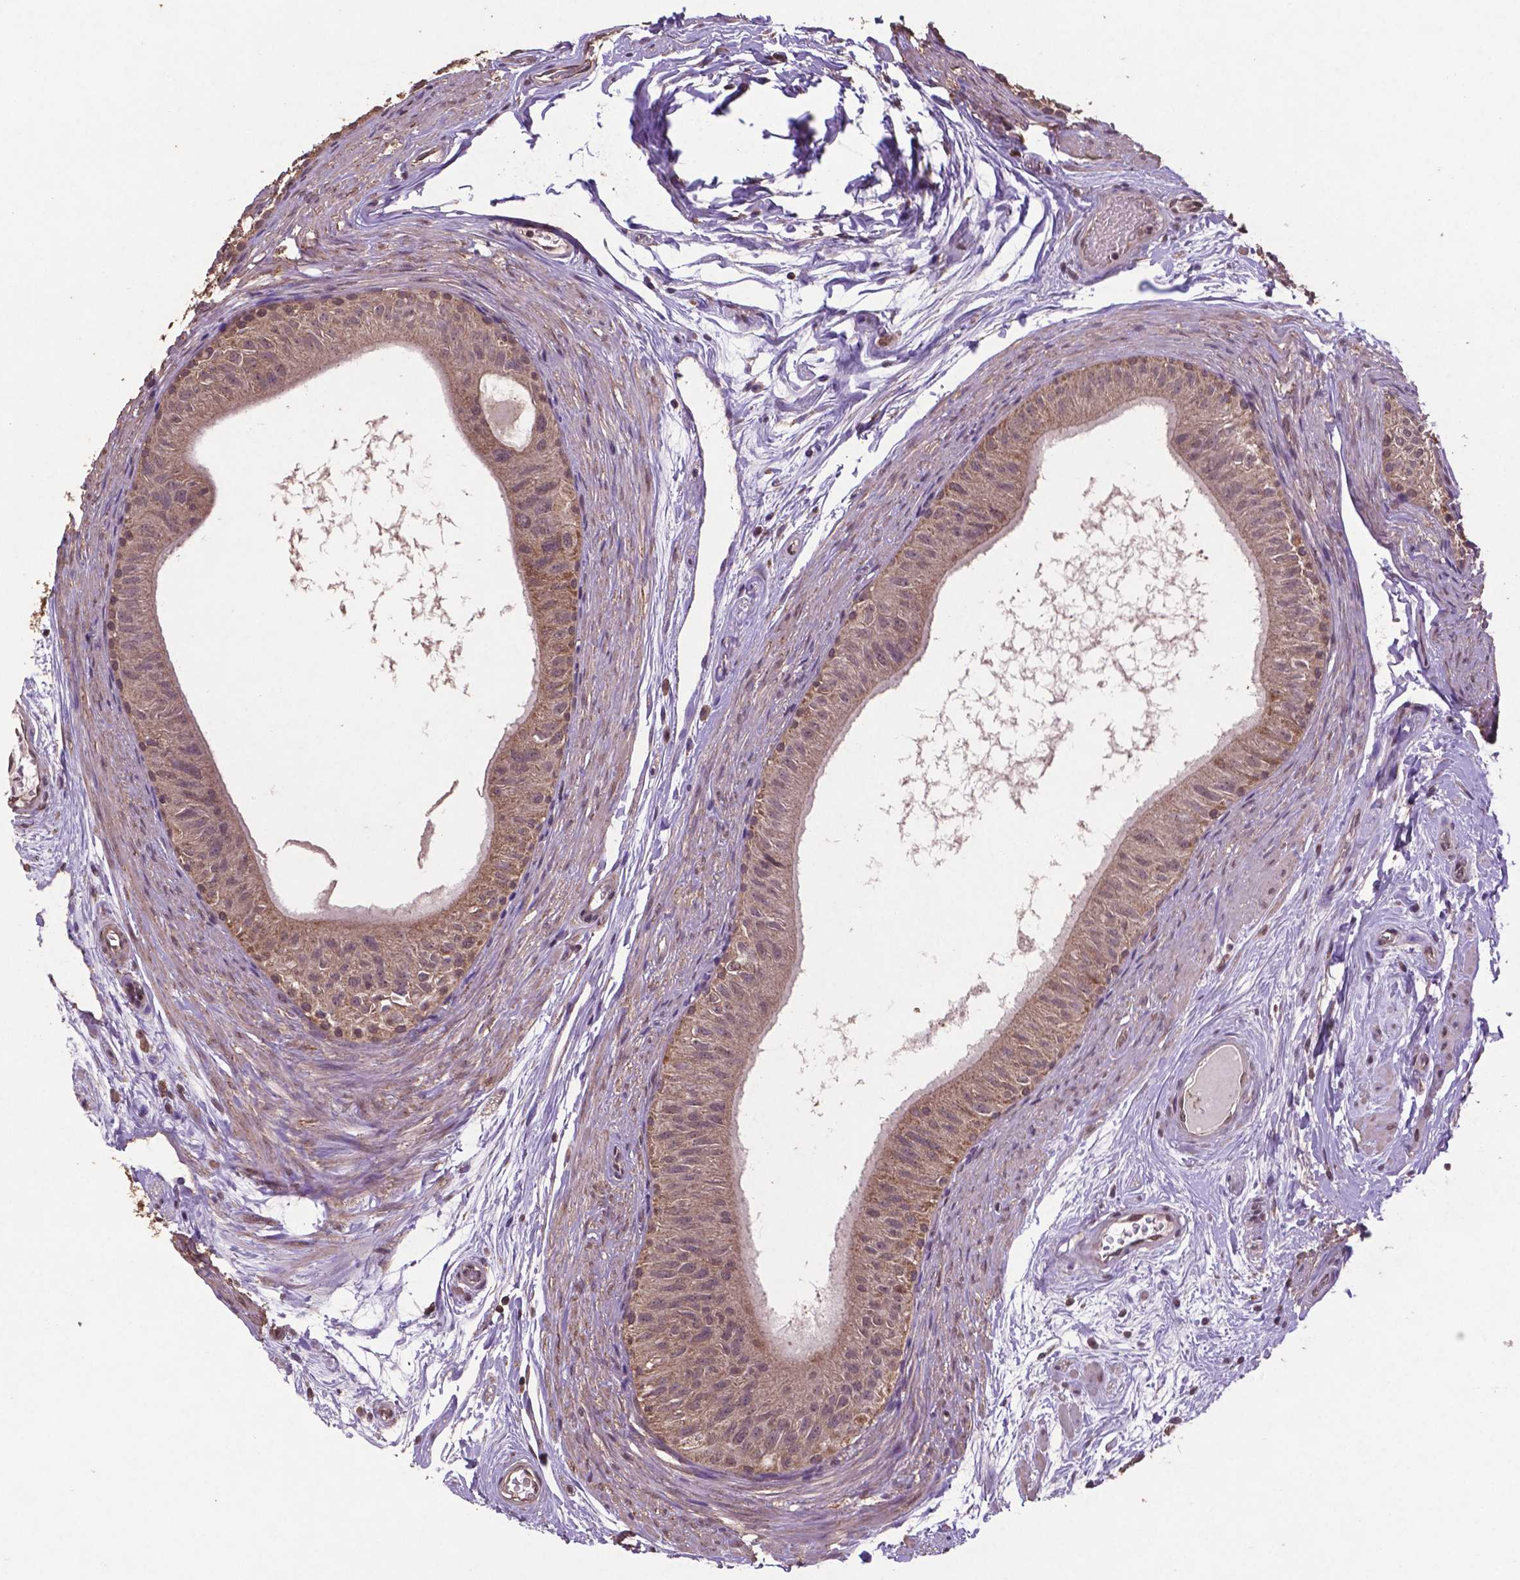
{"staining": {"intensity": "moderate", "quantity": ">75%", "location": "cytoplasmic/membranous"}, "tissue": "epididymis", "cell_type": "Glandular cells", "image_type": "normal", "snomed": [{"axis": "morphology", "description": "Normal tissue, NOS"}, {"axis": "topography", "description": "Epididymis"}], "caption": "IHC photomicrograph of unremarkable epididymis stained for a protein (brown), which demonstrates medium levels of moderate cytoplasmic/membranous staining in about >75% of glandular cells.", "gene": "DCAF1", "patient": {"sex": "male", "age": 36}}